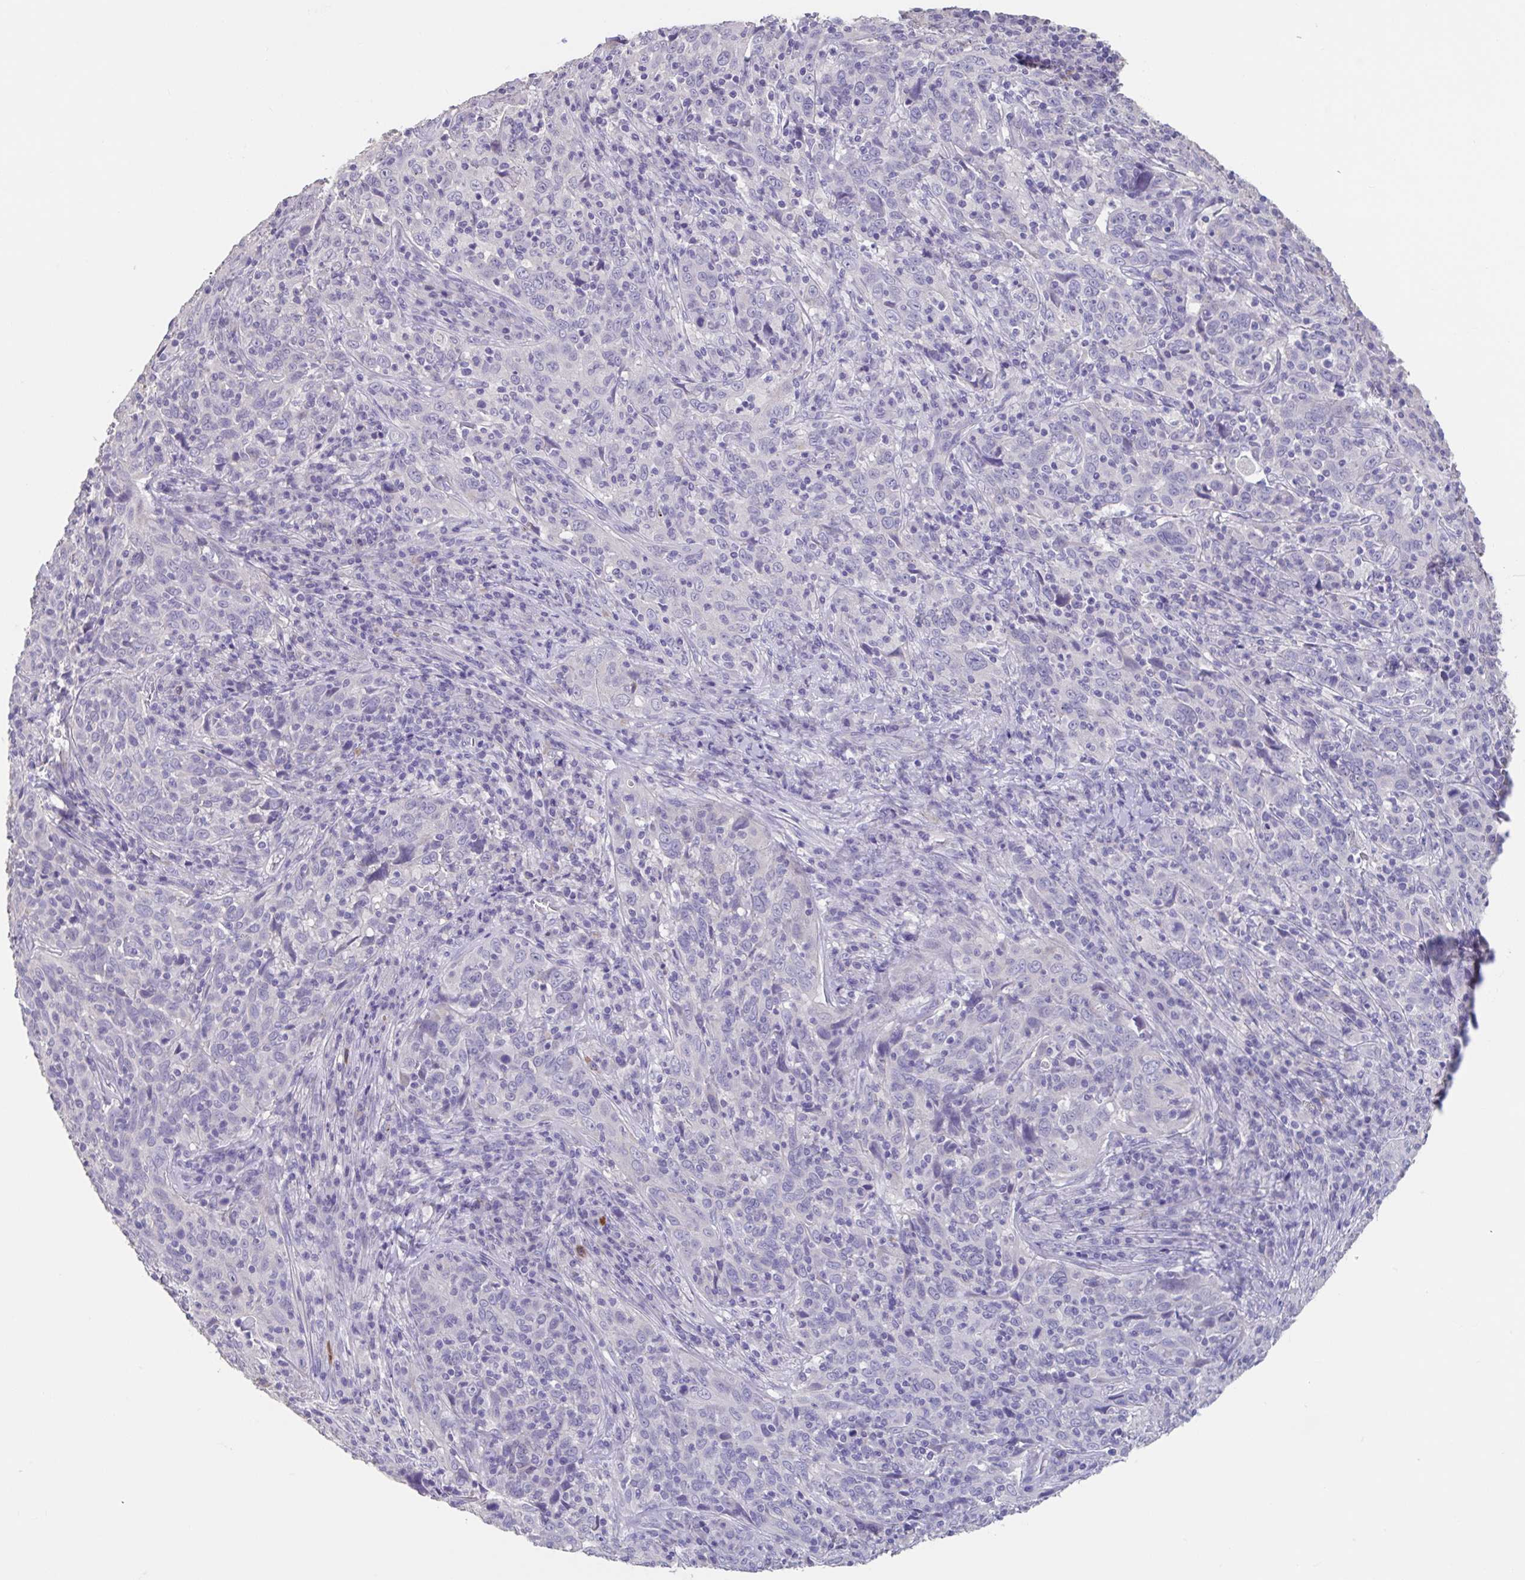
{"staining": {"intensity": "negative", "quantity": "none", "location": "none"}, "tissue": "cervical cancer", "cell_type": "Tumor cells", "image_type": "cancer", "snomed": [{"axis": "morphology", "description": "Squamous cell carcinoma, NOS"}, {"axis": "topography", "description": "Cervix"}], "caption": "DAB immunohistochemical staining of cervical cancer exhibits no significant expression in tumor cells.", "gene": "GPR162", "patient": {"sex": "female", "age": 46}}